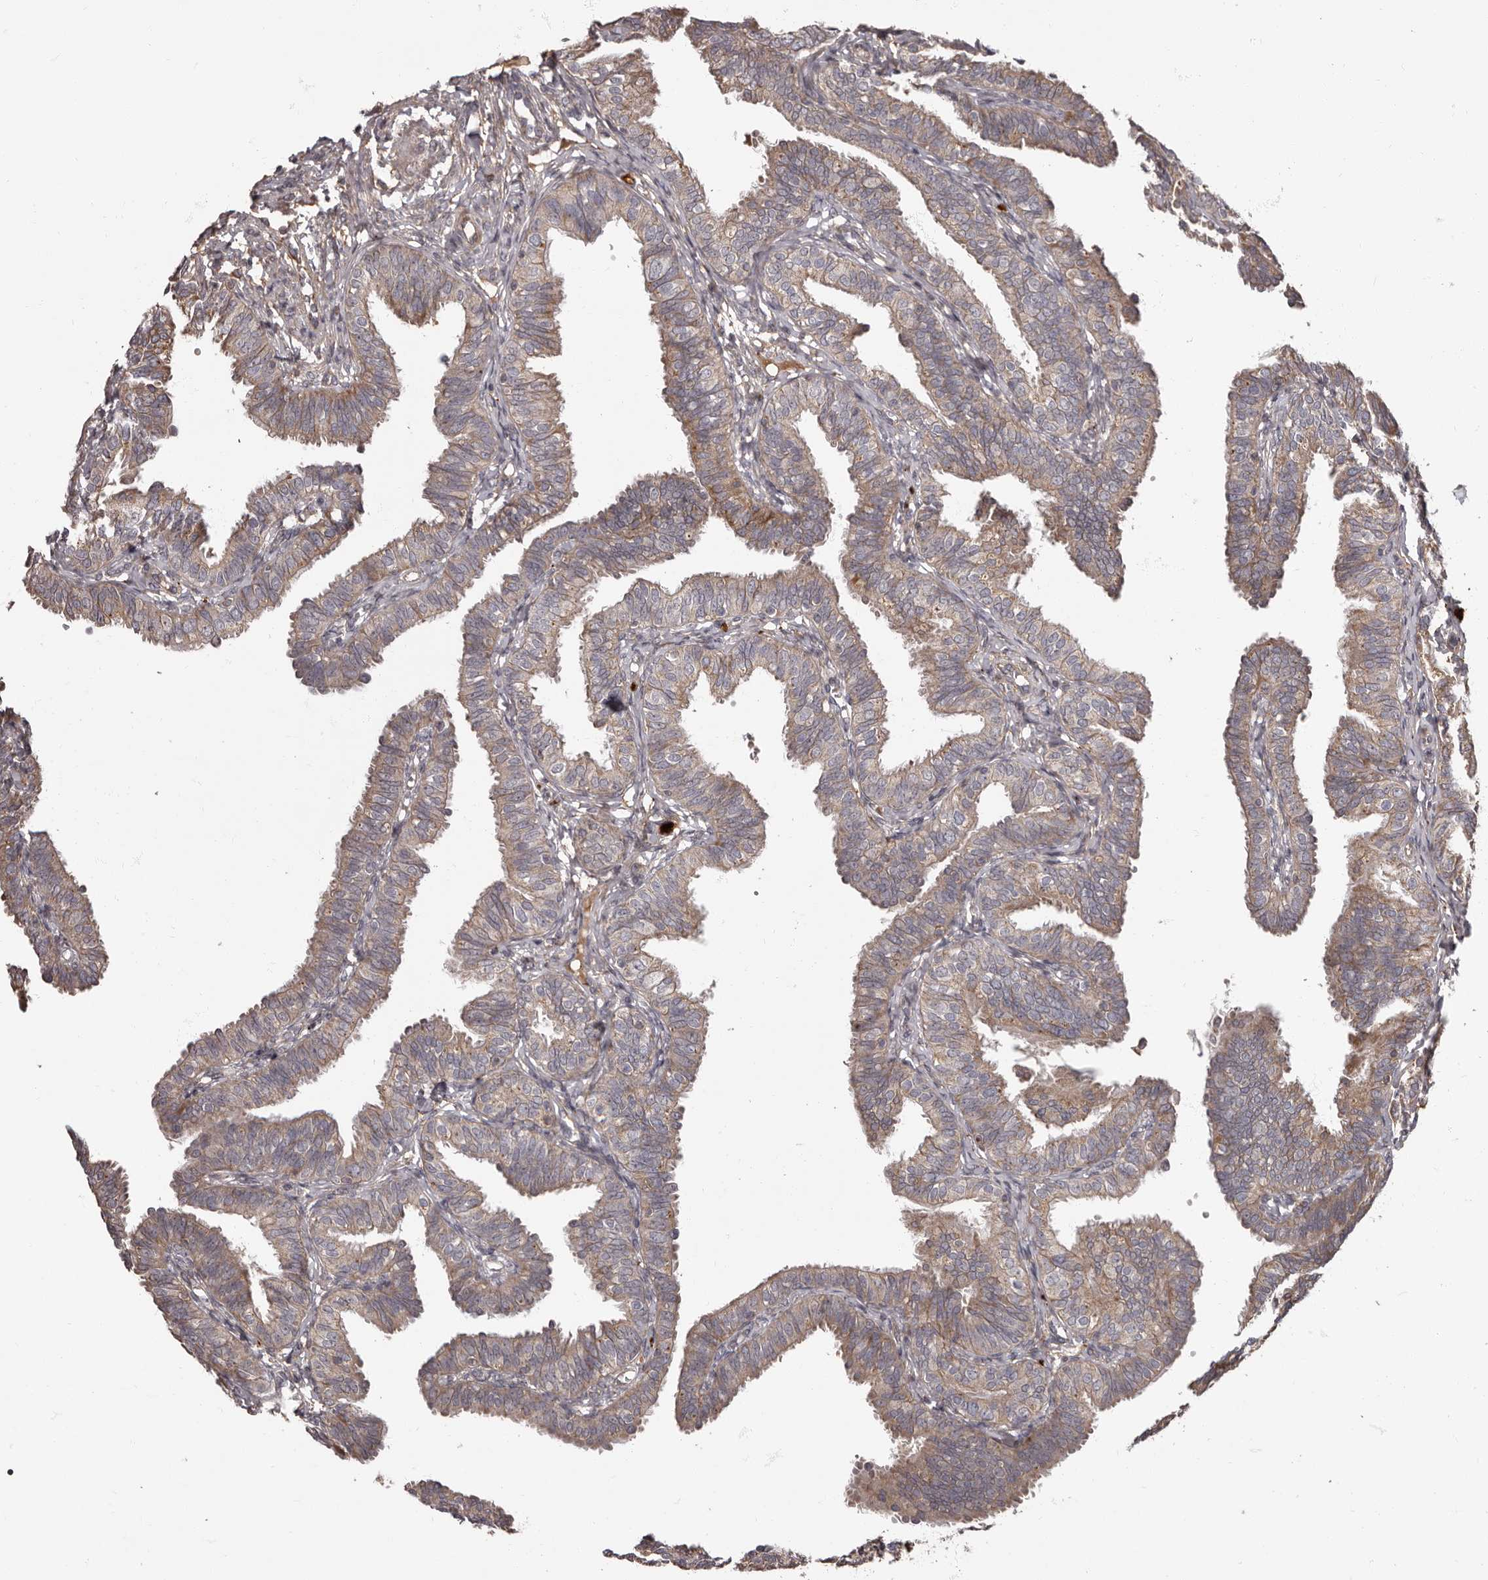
{"staining": {"intensity": "weak", "quantity": "<25%", "location": "cytoplasmic/membranous"}, "tissue": "fallopian tube", "cell_type": "Glandular cells", "image_type": "normal", "snomed": [{"axis": "morphology", "description": "Normal tissue, NOS"}, {"axis": "topography", "description": "Fallopian tube"}], "caption": "Immunohistochemistry (IHC) of normal fallopian tube displays no staining in glandular cells. (DAB IHC with hematoxylin counter stain).", "gene": "ADCY2", "patient": {"sex": "female", "age": 35}}